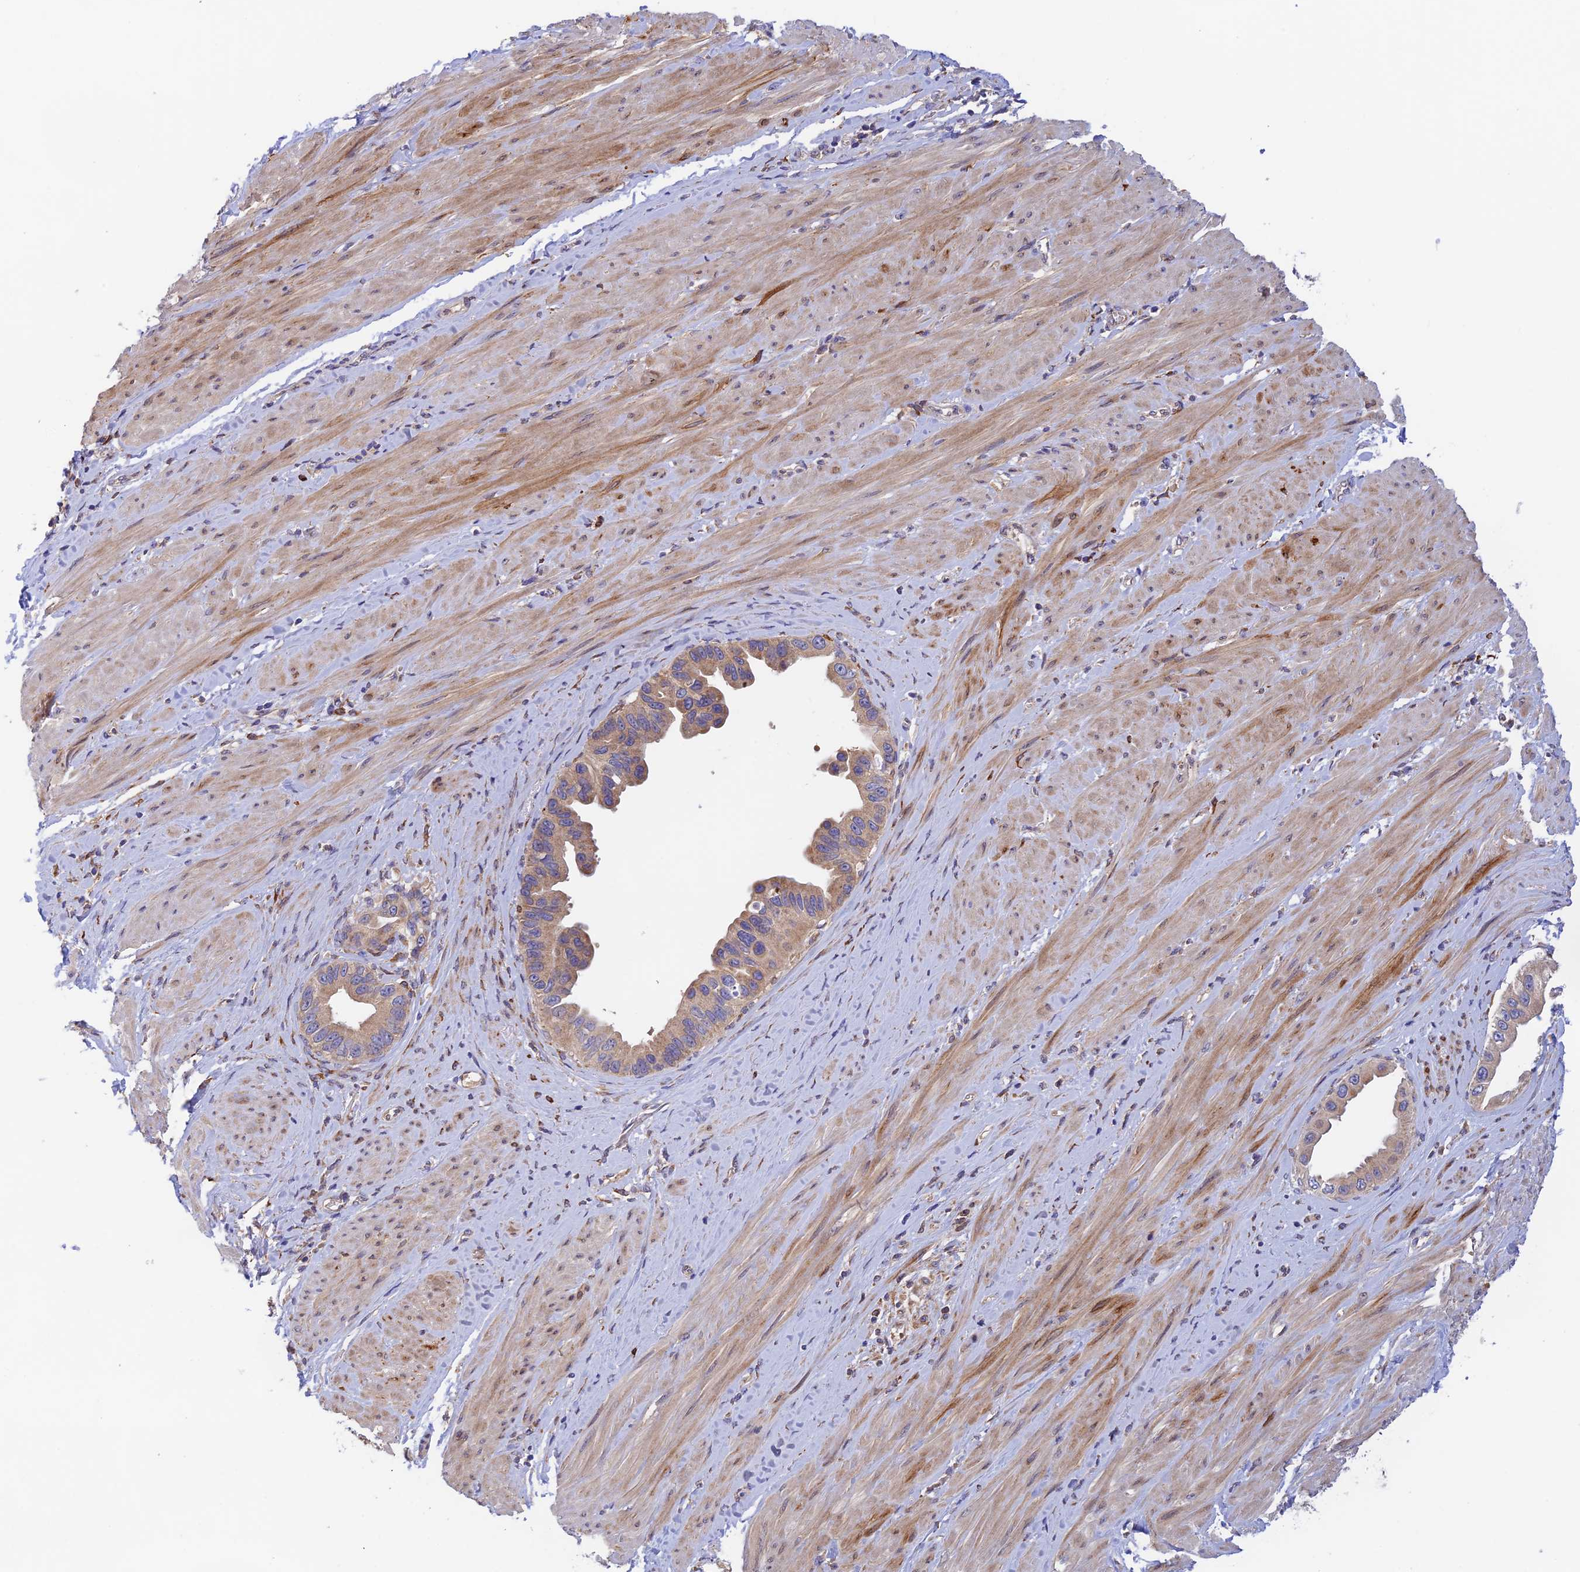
{"staining": {"intensity": "weak", "quantity": ">75%", "location": "cytoplasmic/membranous"}, "tissue": "pancreatic cancer", "cell_type": "Tumor cells", "image_type": "cancer", "snomed": [{"axis": "morphology", "description": "Adenocarcinoma, NOS"}, {"axis": "topography", "description": "Pancreas"}], "caption": "A brown stain shows weak cytoplasmic/membranous staining of a protein in pancreatic cancer tumor cells.", "gene": "RANBP6", "patient": {"sex": "female", "age": 56}}